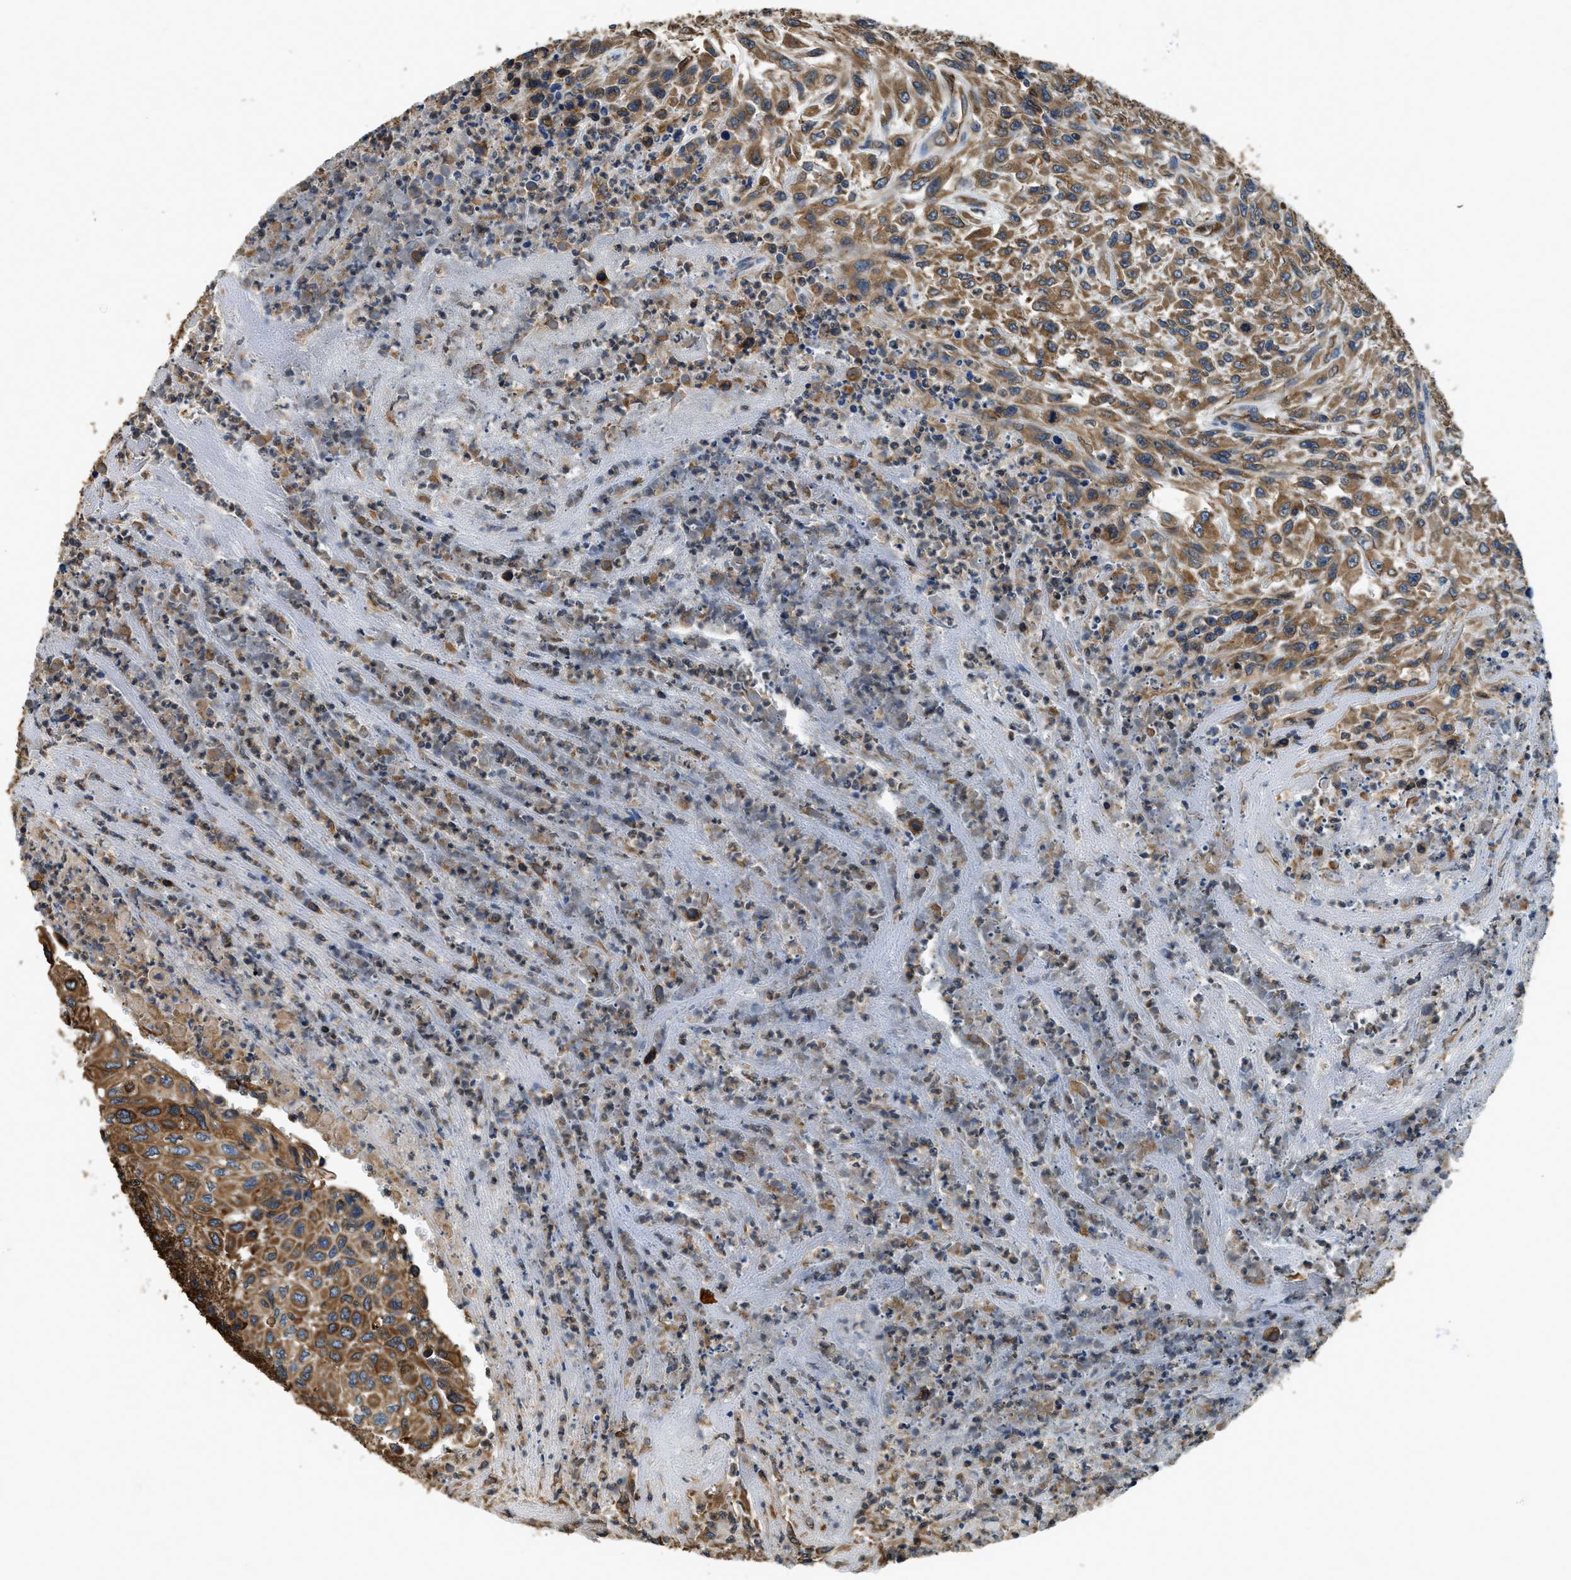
{"staining": {"intensity": "moderate", "quantity": ">75%", "location": "cytoplasmic/membranous"}, "tissue": "urothelial cancer", "cell_type": "Tumor cells", "image_type": "cancer", "snomed": [{"axis": "morphology", "description": "Urothelial carcinoma, High grade"}, {"axis": "topography", "description": "Urinary bladder"}], "caption": "DAB (3,3'-diaminobenzidine) immunohistochemical staining of urothelial cancer displays moderate cytoplasmic/membranous protein expression in approximately >75% of tumor cells. (IHC, brightfield microscopy, high magnification).", "gene": "BCAP31", "patient": {"sex": "male", "age": 66}}